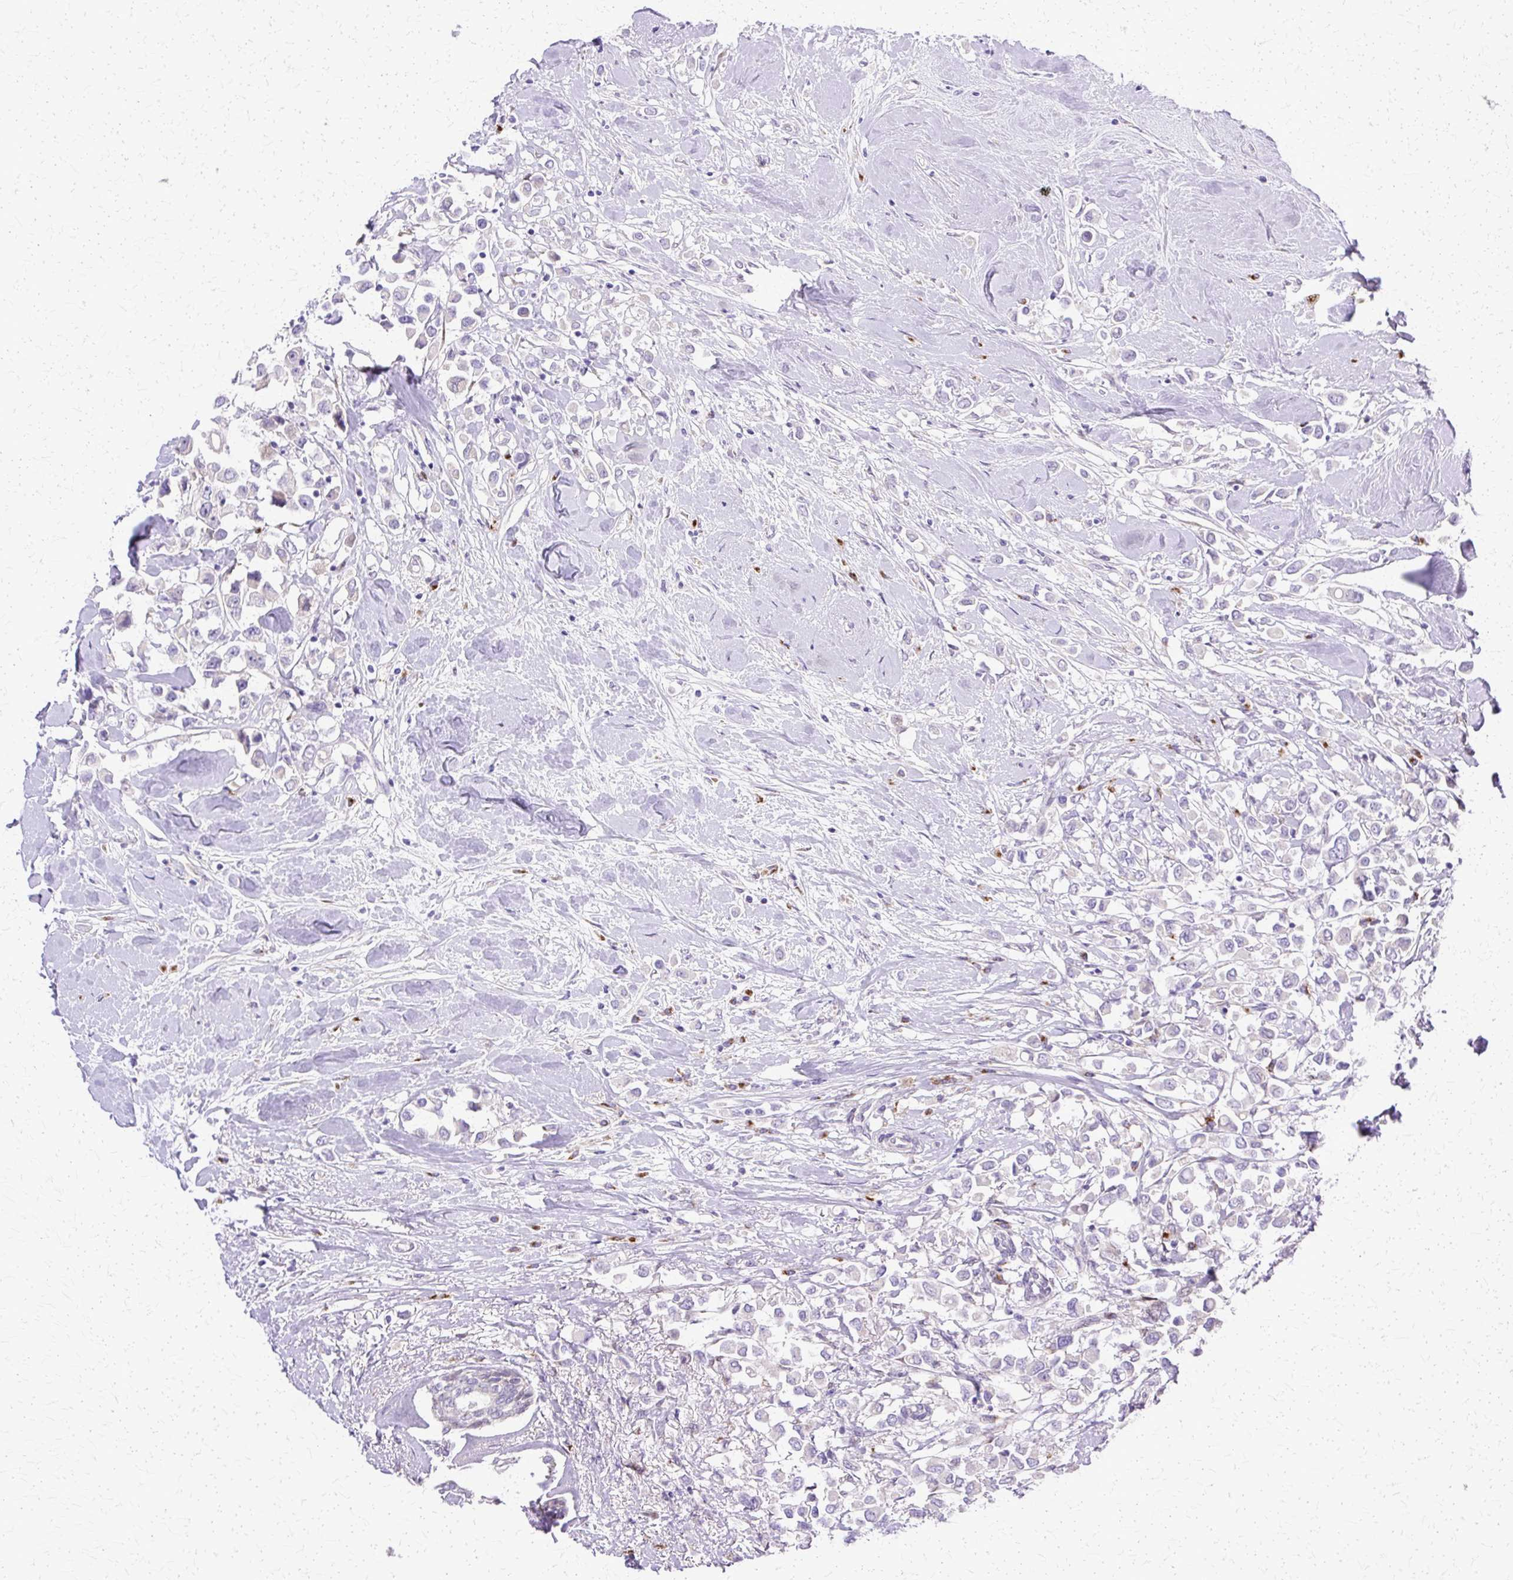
{"staining": {"intensity": "negative", "quantity": "none", "location": "none"}, "tissue": "breast cancer", "cell_type": "Tumor cells", "image_type": "cancer", "snomed": [{"axis": "morphology", "description": "Duct carcinoma"}, {"axis": "topography", "description": "Breast"}], "caption": "Protein analysis of breast intraductal carcinoma exhibits no significant staining in tumor cells.", "gene": "TBC1D3G", "patient": {"sex": "female", "age": 61}}